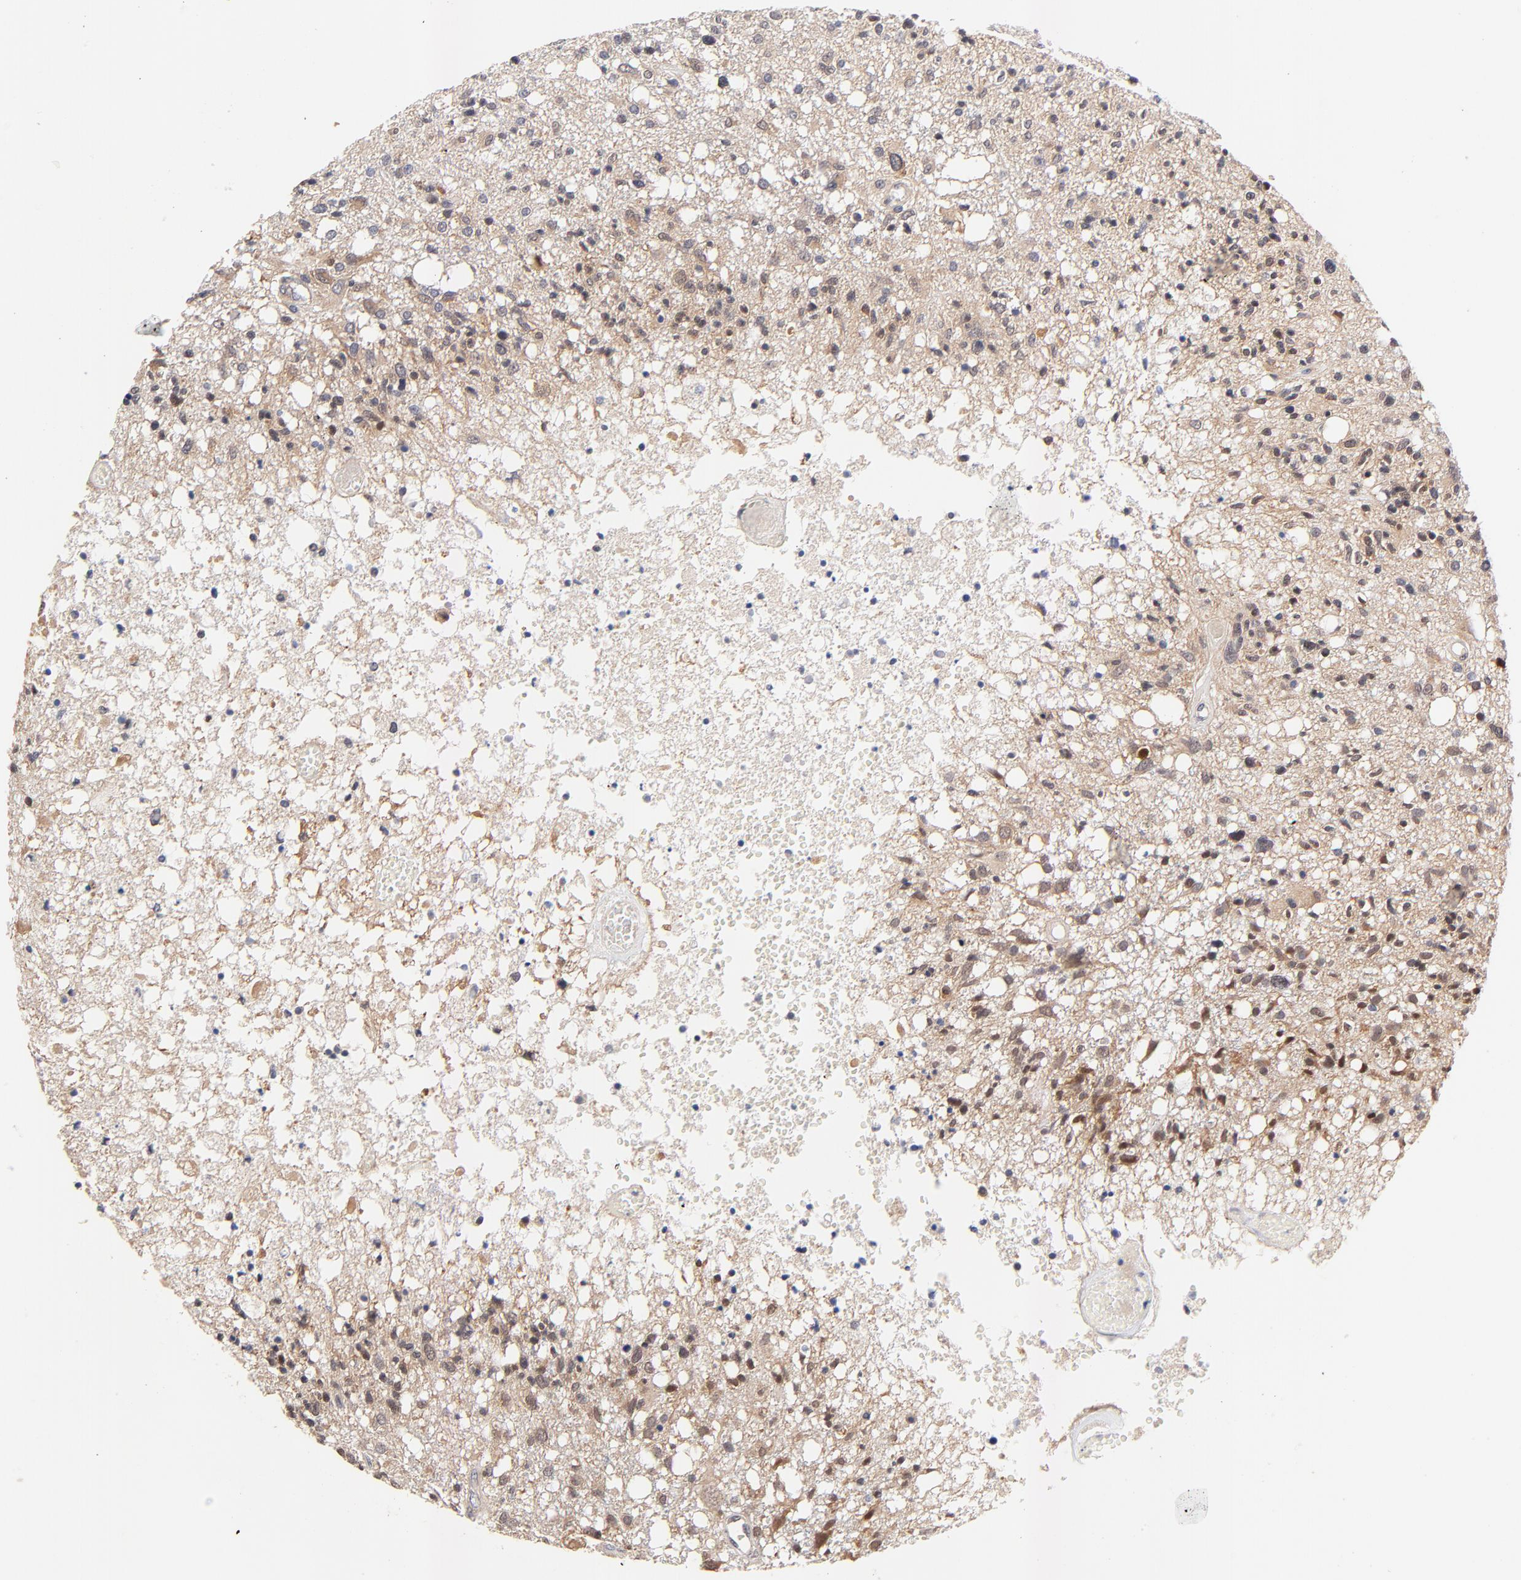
{"staining": {"intensity": "moderate", "quantity": "25%-75%", "location": "cytoplasmic/membranous,nuclear"}, "tissue": "glioma", "cell_type": "Tumor cells", "image_type": "cancer", "snomed": [{"axis": "morphology", "description": "Glioma, malignant, High grade"}, {"axis": "topography", "description": "Cerebral cortex"}], "caption": "Protein expression by immunohistochemistry (IHC) displays moderate cytoplasmic/membranous and nuclear staining in about 25%-75% of tumor cells in glioma.", "gene": "TXNL1", "patient": {"sex": "male", "age": 76}}